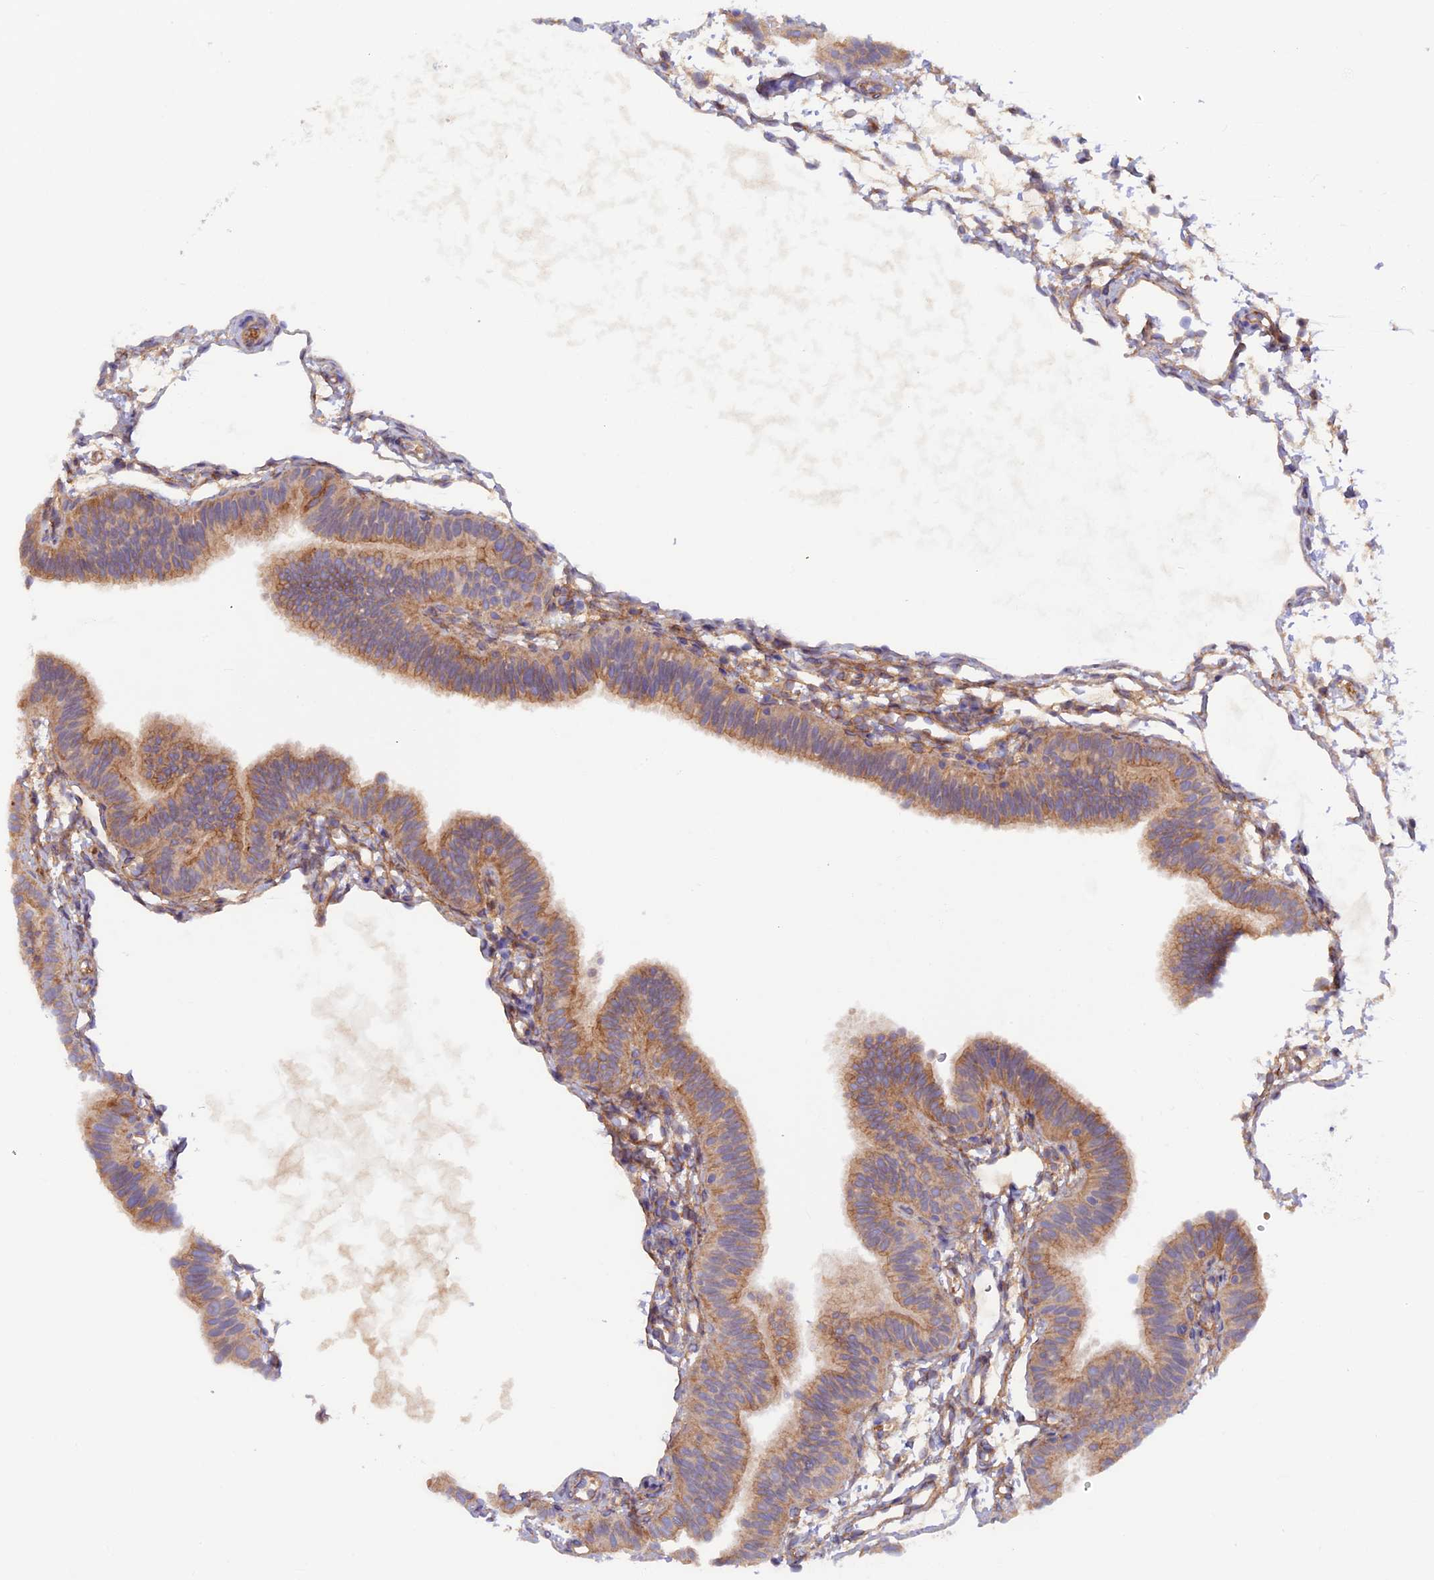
{"staining": {"intensity": "moderate", "quantity": ">75%", "location": "cytoplasmic/membranous"}, "tissue": "fallopian tube", "cell_type": "Glandular cells", "image_type": "normal", "snomed": [{"axis": "morphology", "description": "Normal tissue, NOS"}, {"axis": "topography", "description": "Fallopian tube"}], "caption": "Protein expression analysis of normal human fallopian tube reveals moderate cytoplasmic/membranous staining in about >75% of glandular cells. (DAB (3,3'-diaminobenzidine) = brown stain, brightfield microscopy at high magnification).", "gene": "DUS3L", "patient": {"sex": "female", "age": 35}}